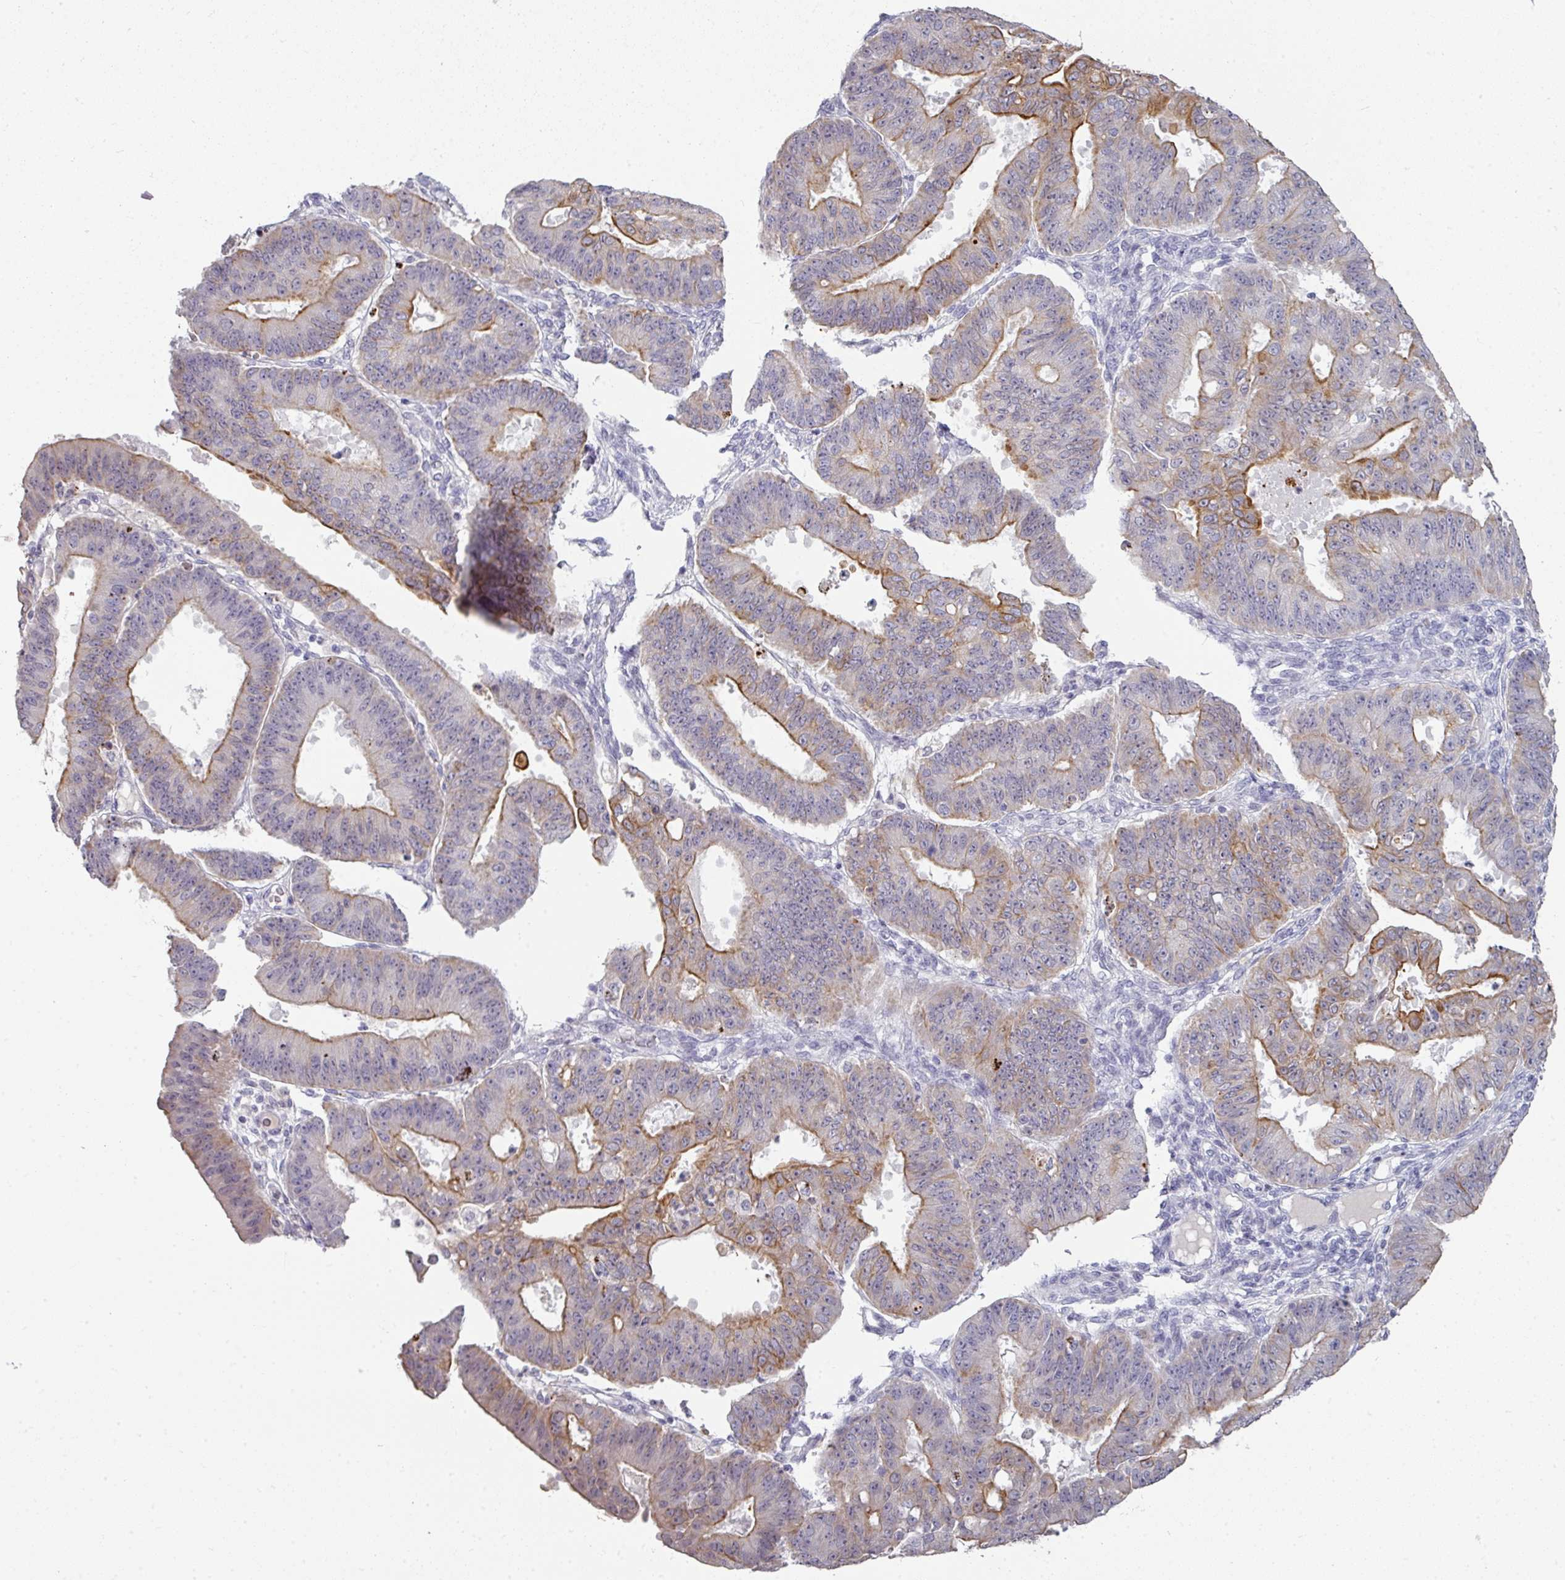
{"staining": {"intensity": "moderate", "quantity": "<25%", "location": "cytoplasmic/membranous"}, "tissue": "ovarian cancer", "cell_type": "Tumor cells", "image_type": "cancer", "snomed": [{"axis": "morphology", "description": "Carcinoma, endometroid"}, {"axis": "topography", "description": "Appendix"}, {"axis": "topography", "description": "Ovary"}], "caption": "Brown immunohistochemical staining in human ovarian endometroid carcinoma shows moderate cytoplasmic/membranous positivity in about <25% of tumor cells.", "gene": "GTF2H3", "patient": {"sex": "female", "age": 42}}